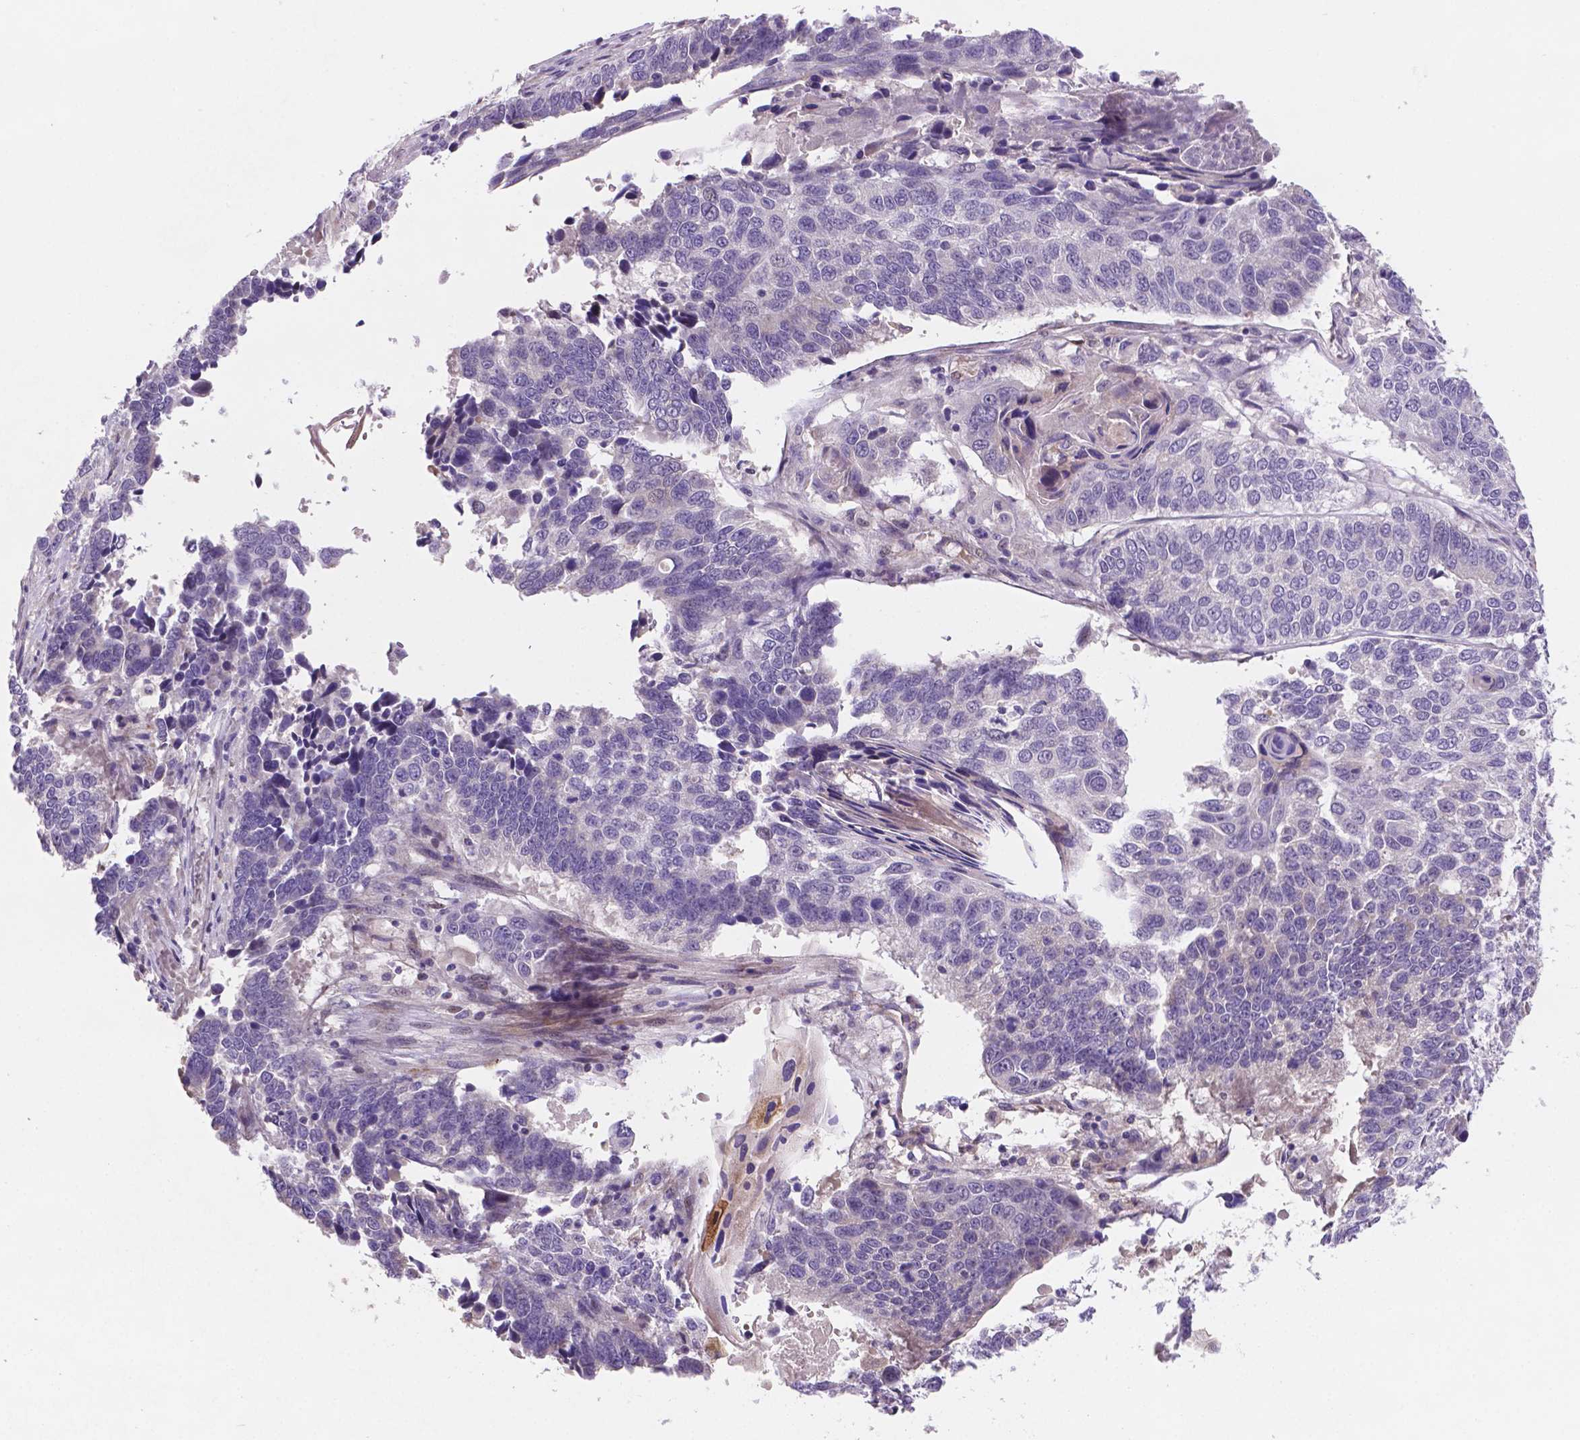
{"staining": {"intensity": "negative", "quantity": "none", "location": "none"}, "tissue": "lung cancer", "cell_type": "Tumor cells", "image_type": "cancer", "snomed": [{"axis": "morphology", "description": "Squamous cell carcinoma, NOS"}, {"axis": "topography", "description": "Lung"}], "caption": "Immunohistochemistry (IHC) photomicrograph of neoplastic tissue: squamous cell carcinoma (lung) stained with DAB (3,3'-diaminobenzidine) exhibits no significant protein staining in tumor cells.", "gene": "TM4SF20", "patient": {"sex": "male", "age": 73}}